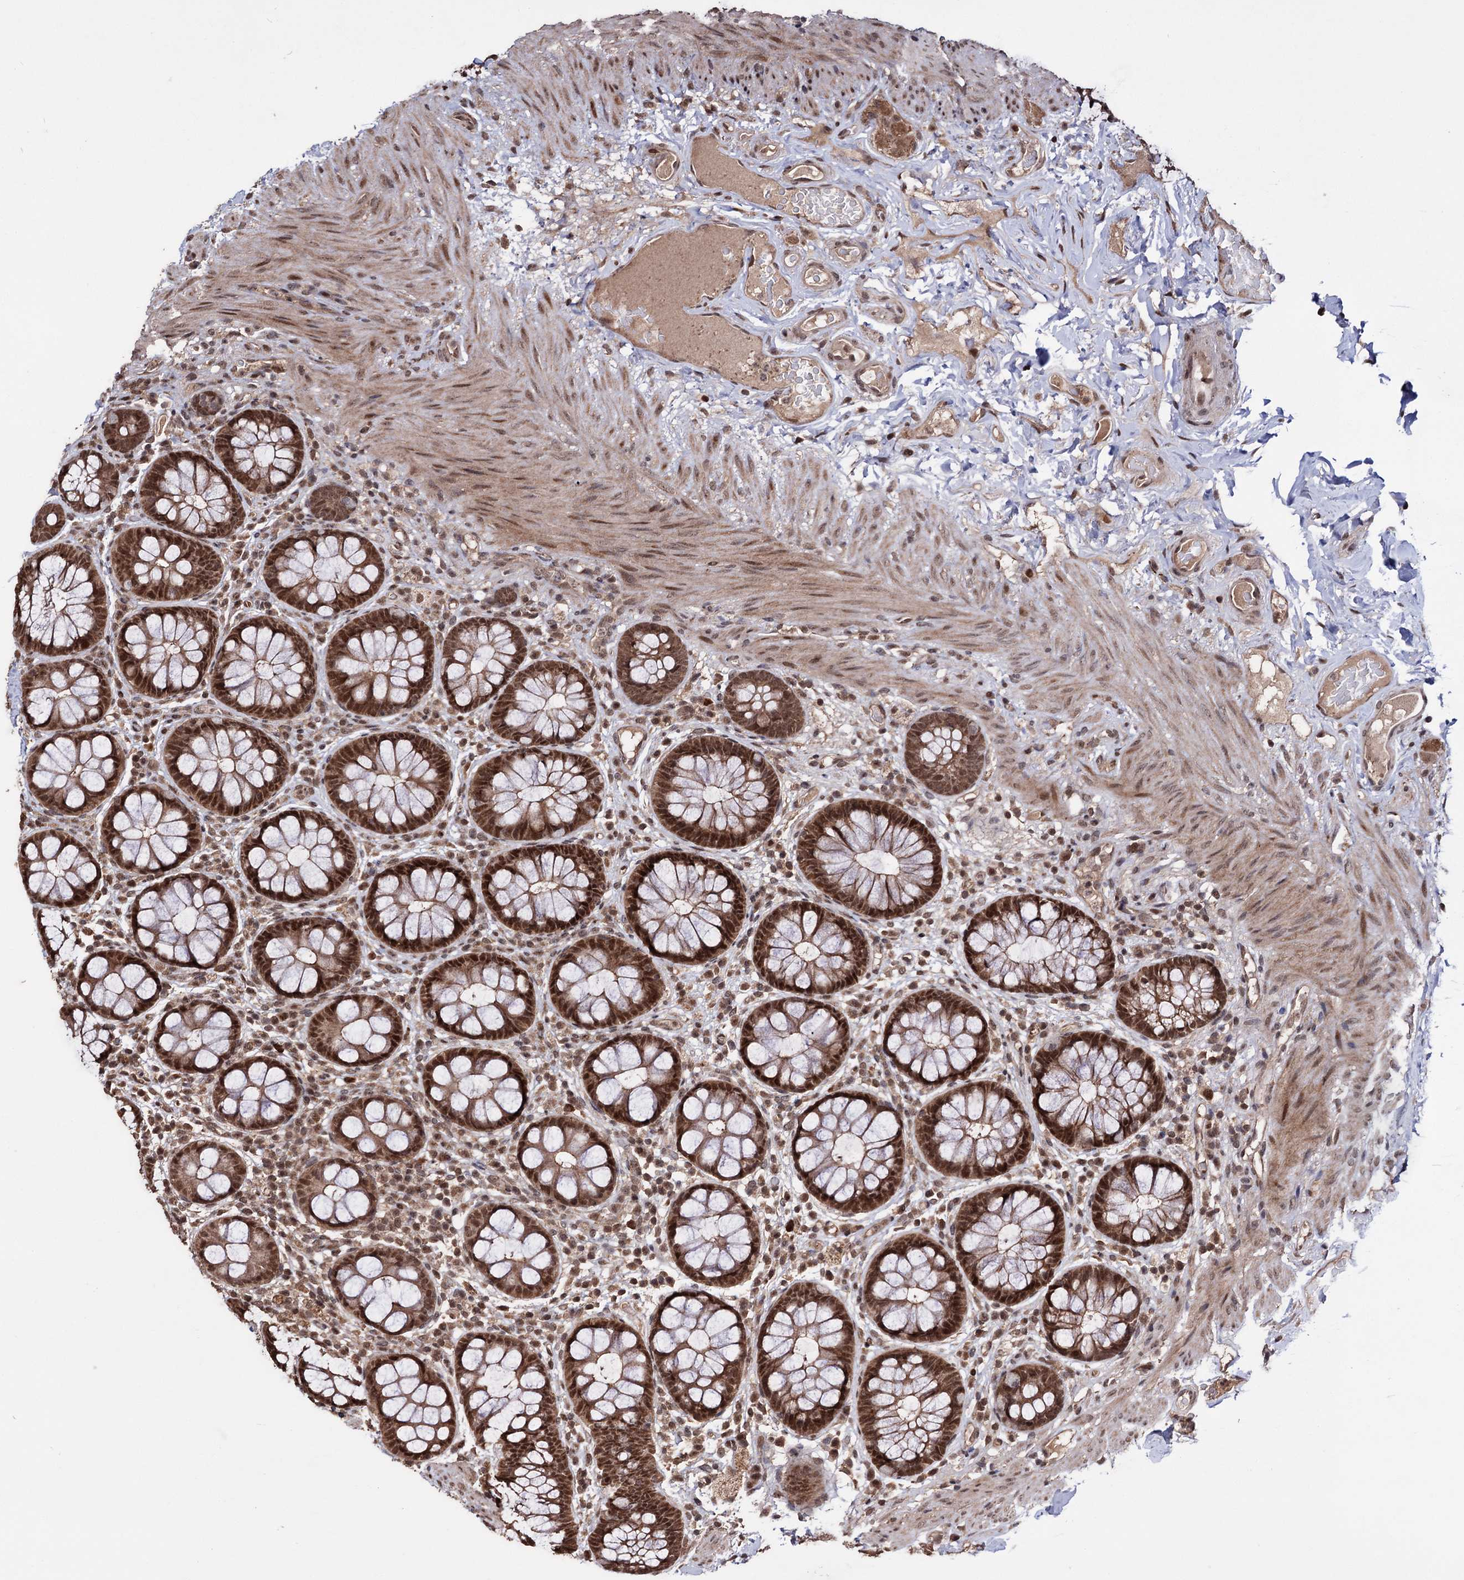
{"staining": {"intensity": "strong", "quantity": ">75%", "location": "cytoplasmic/membranous,nuclear"}, "tissue": "rectum", "cell_type": "Glandular cells", "image_type": "normal", "snomed": [{"axis": "morphology", "description": "Normal tissue, NOS"}, {"axis": "topography", "description": "Rectum"}], "caption": "Rectum stained with immunohistochemistry (IHC) shows strong cytoplasmic/membranous,nuclear staining in approximately >75% of glandular cells. The staining was performed using DAB (3,3'-diaminobenzidine) to visualize the protein expression in brown, while the nuclei were stained in blue with hematoxylin (Magnification: 20x).", "gene": "KLF5", "patient": {"sex": "male", "age": 83}}